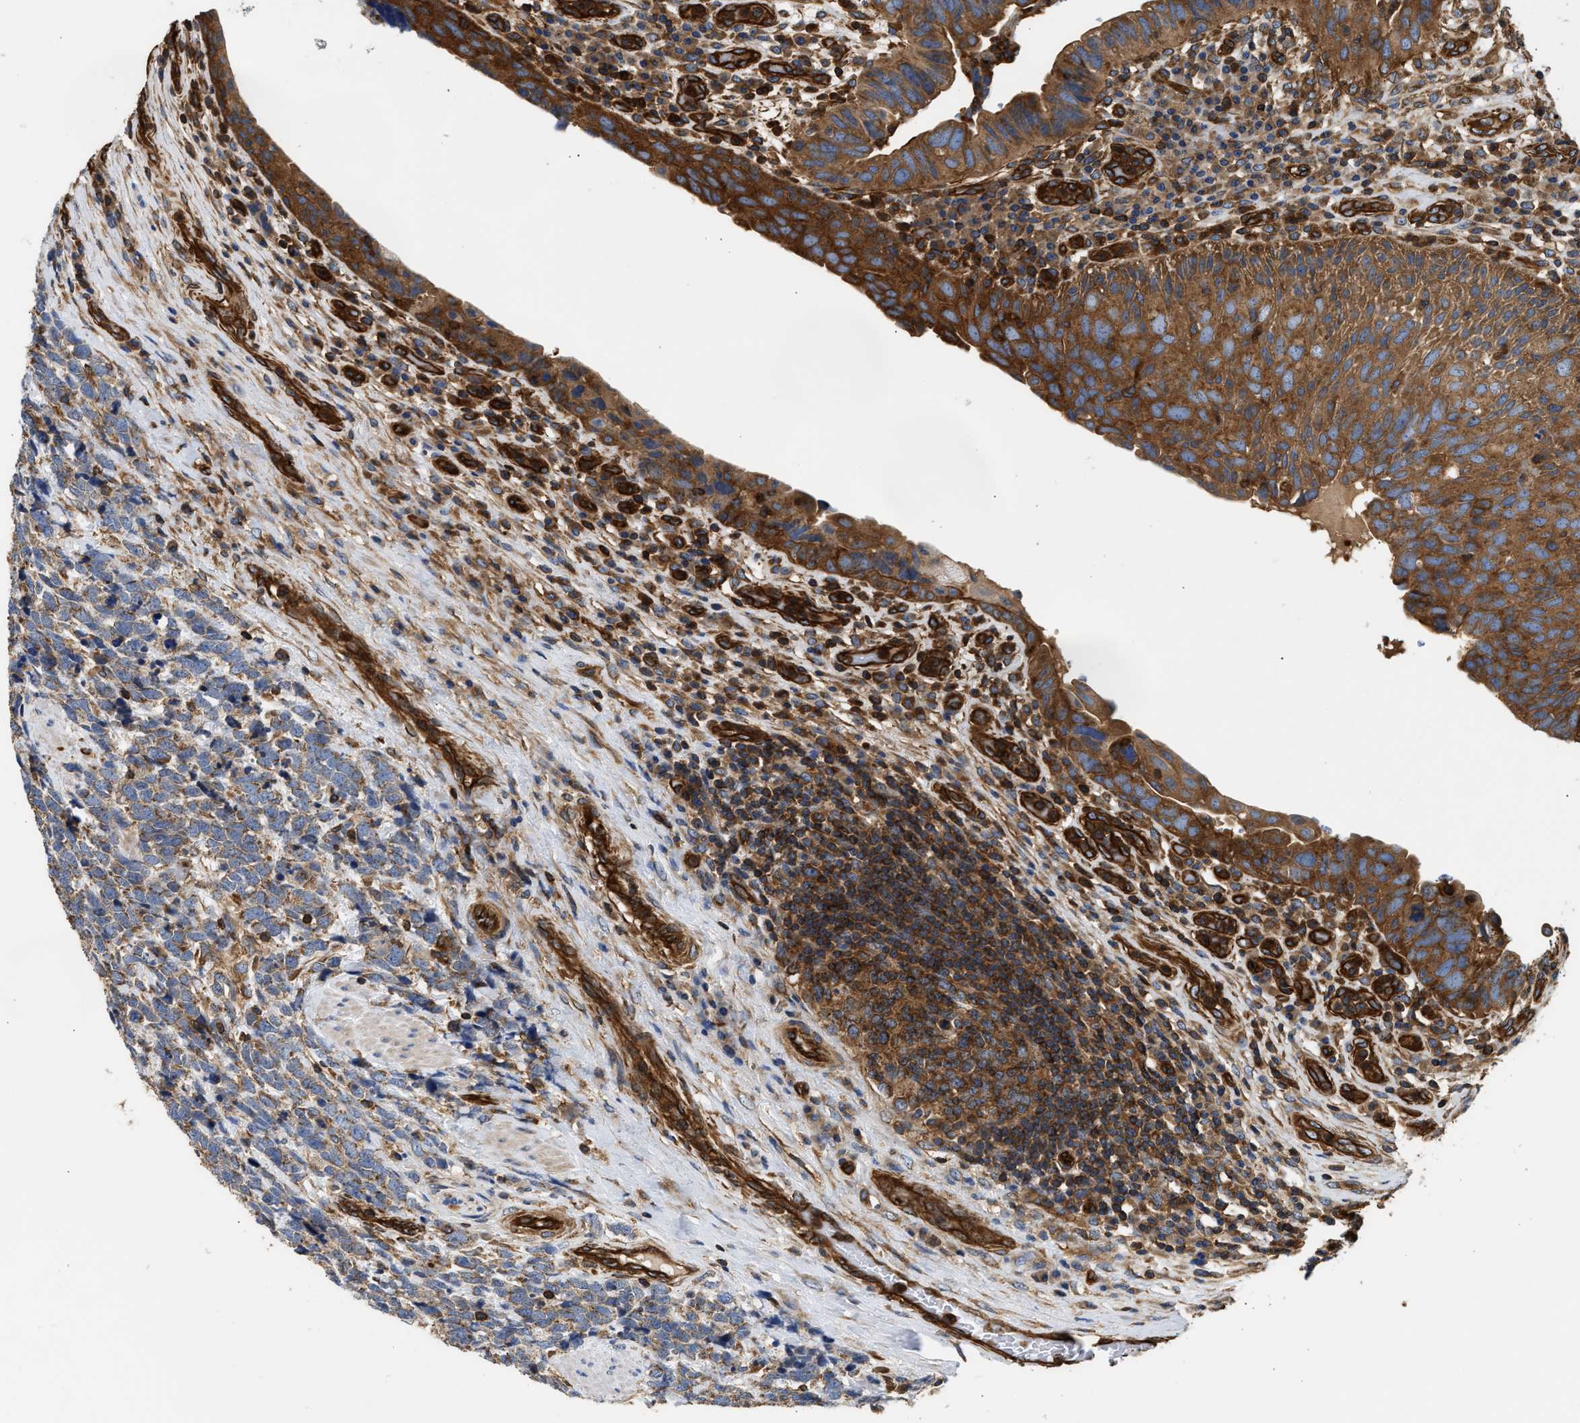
{"staining": {"intensity": "strong", "quantity": ">75%", "location": "cytoplasmic/membranous"}, "tissue": "urothelial cancer", "cell_type": "Tumor cells", "image_type": "cancer", "snomed": [{"axis": "morphology", "description": "Urothelial carcinoma, High grade"}, {"axis": "topography", "description": "Urinary bladder"}], "caption": "IHC micrograph of human urothelial cancer stained for a protein (brown), which displays high levels of strong cytoplasmic/membranous expression in approximately >75% of tumor cells.", "gene": "SAMD9L", "patient": {"sex": "female", "age": 82}}